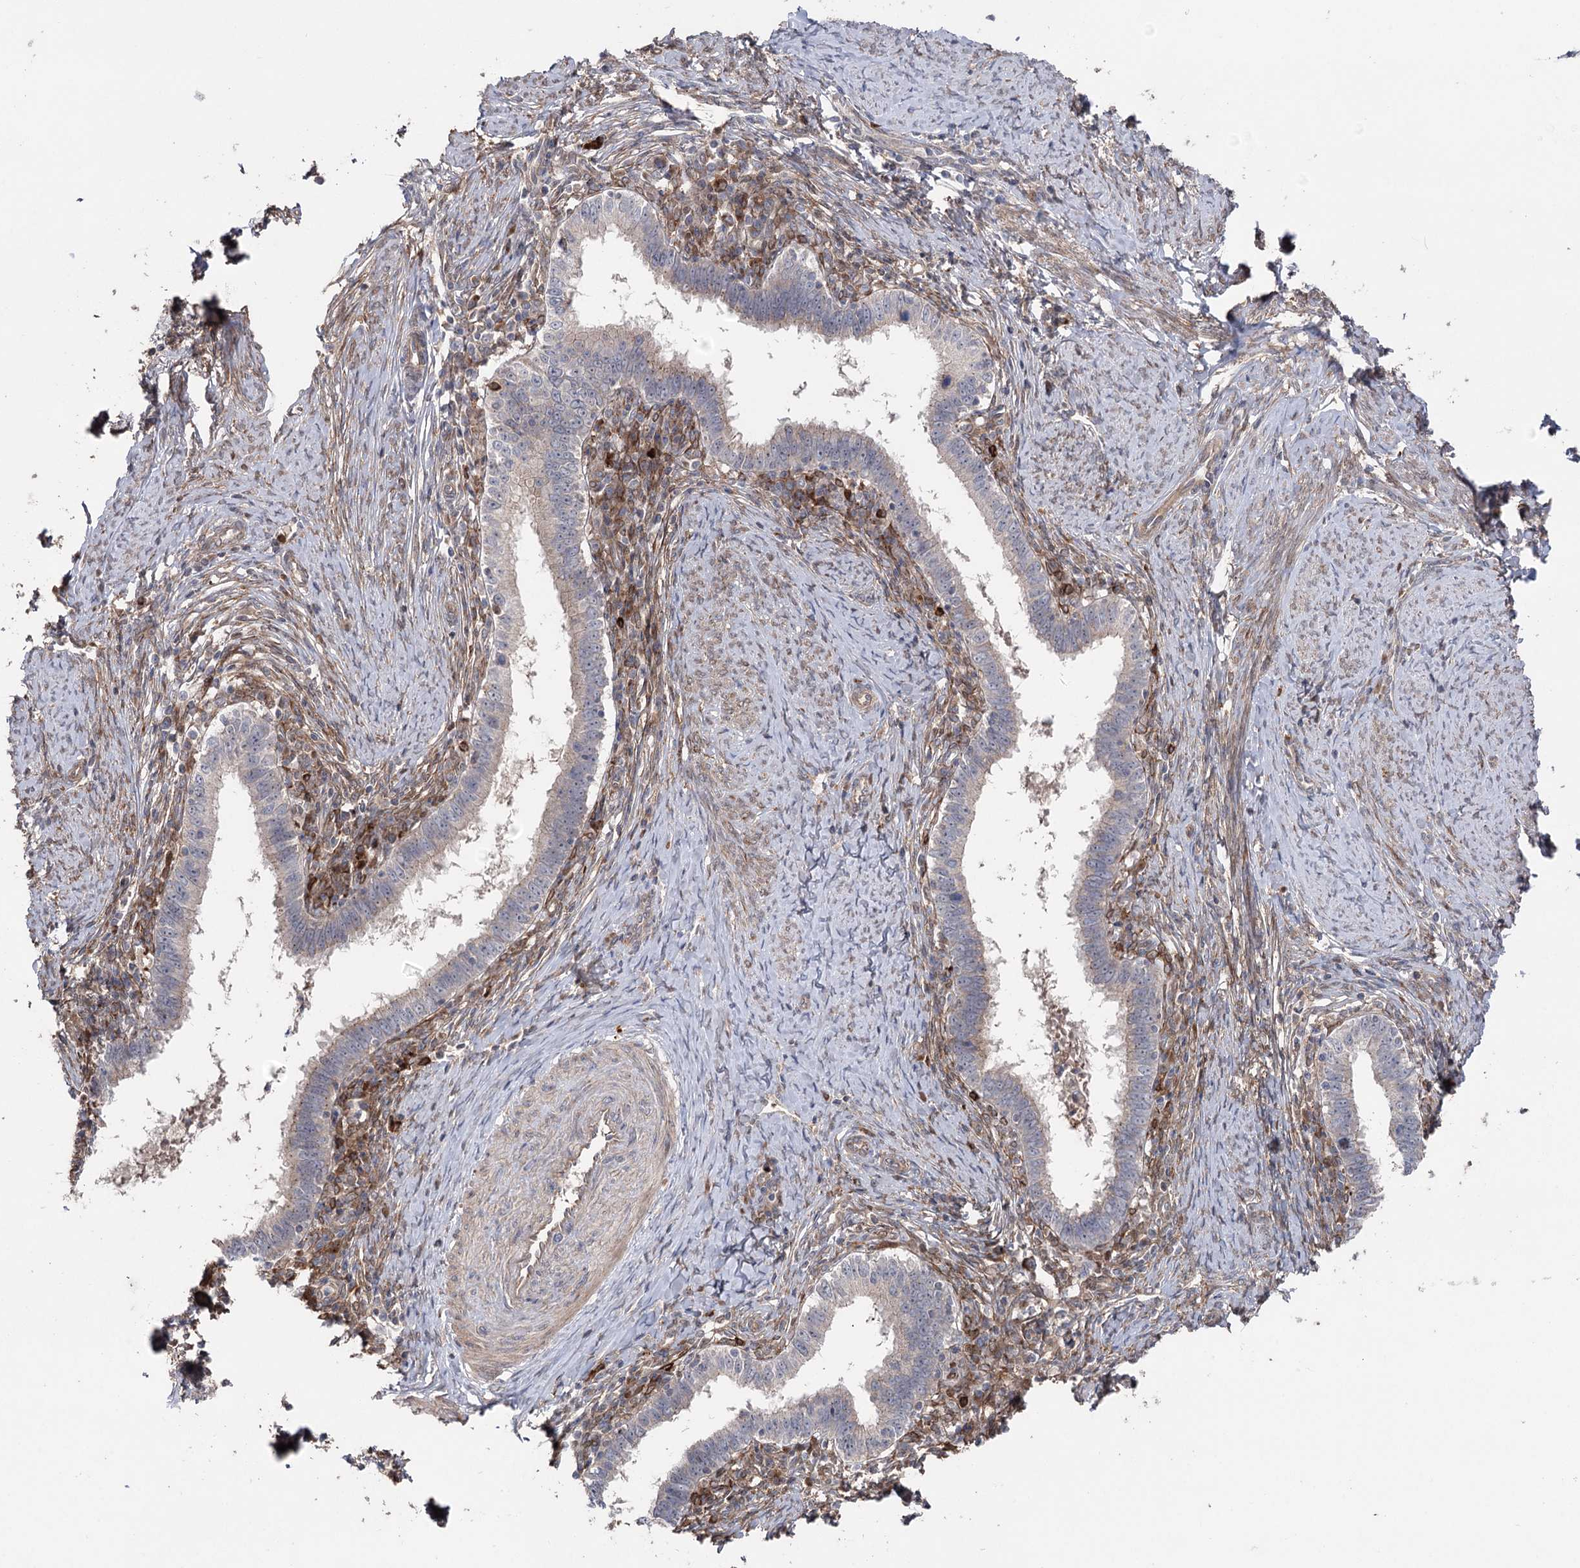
{"staining": {"intensity": "negative", "quantity": "none", "location": "none"}, "tissue": "cervical cancer", "cell_type": "Tumor cells", "image_type": "cancer", "snomed": [{"axis": "morphology", "description": "Adenocarcinoma, NOS"}, {"axis": "topography", "description": "Cervix"}], "caption": "This is an immunohistochemistry (IHC) micrograph of cervical adenocarcinoma. There is no staining in tumor cells.", "gene": "OTUD1", "patient": {"sex": "female", "age": 36}}